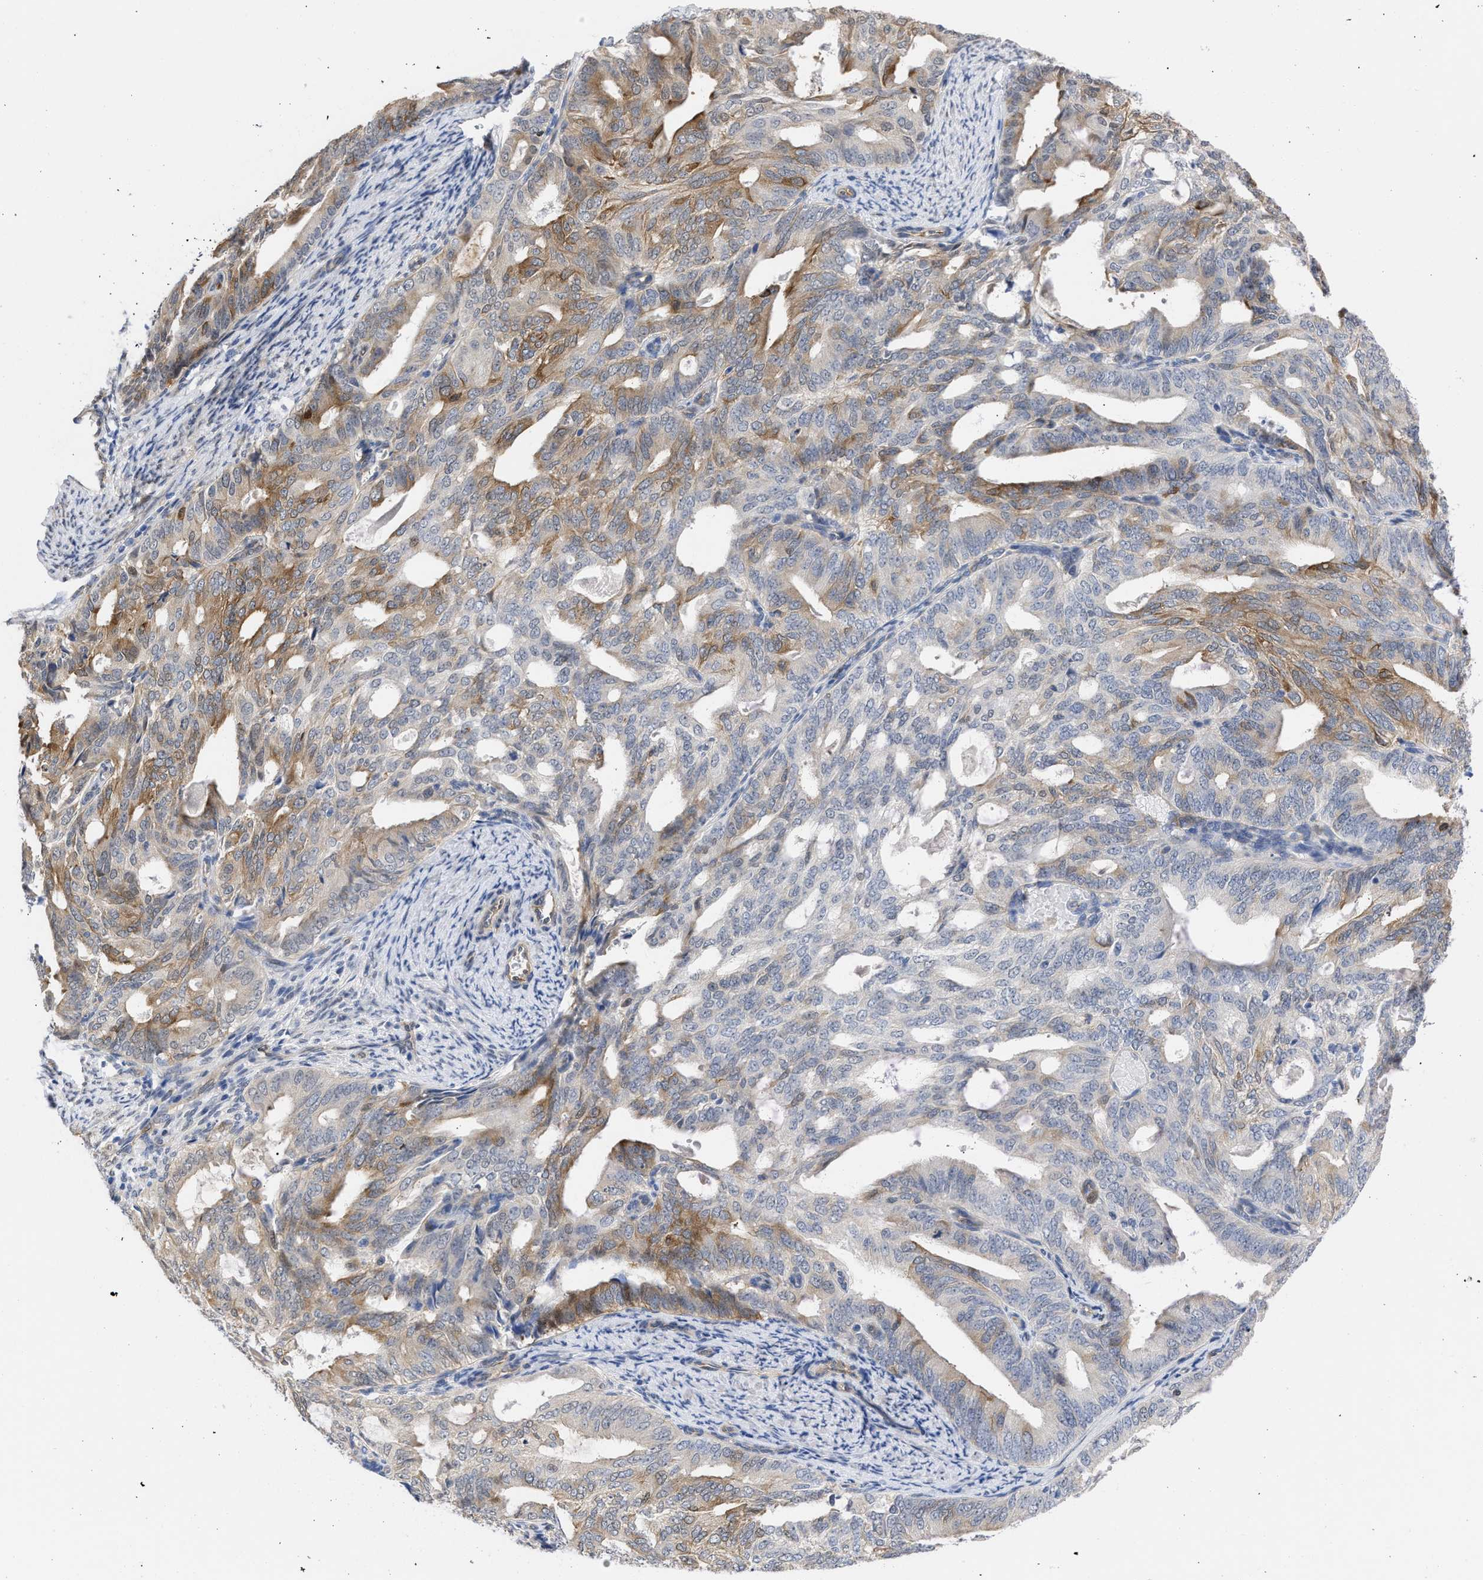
{"staining": {"intensity": "moderate", "quantity": "25%-75%", "location": "cytoplasmic/membranous"}, "tissue": "endometrial cancer", "cell_type": "Tumor cells", "image_type": "cancer", "snomed": [{"axis": "morphology", "description": "Adenocarcinoma, NOS"}, {"axis": "topography", "description": "Endometrium"}], "caption": "Protein staining of adenocarcinoma (endometrial) tissue demonstrates moderate cytoplasmic/membranous expression in about 25%-75% of tumor cells.", "gene": "THRA", "patient": {"sex": "female", "age": 58}}